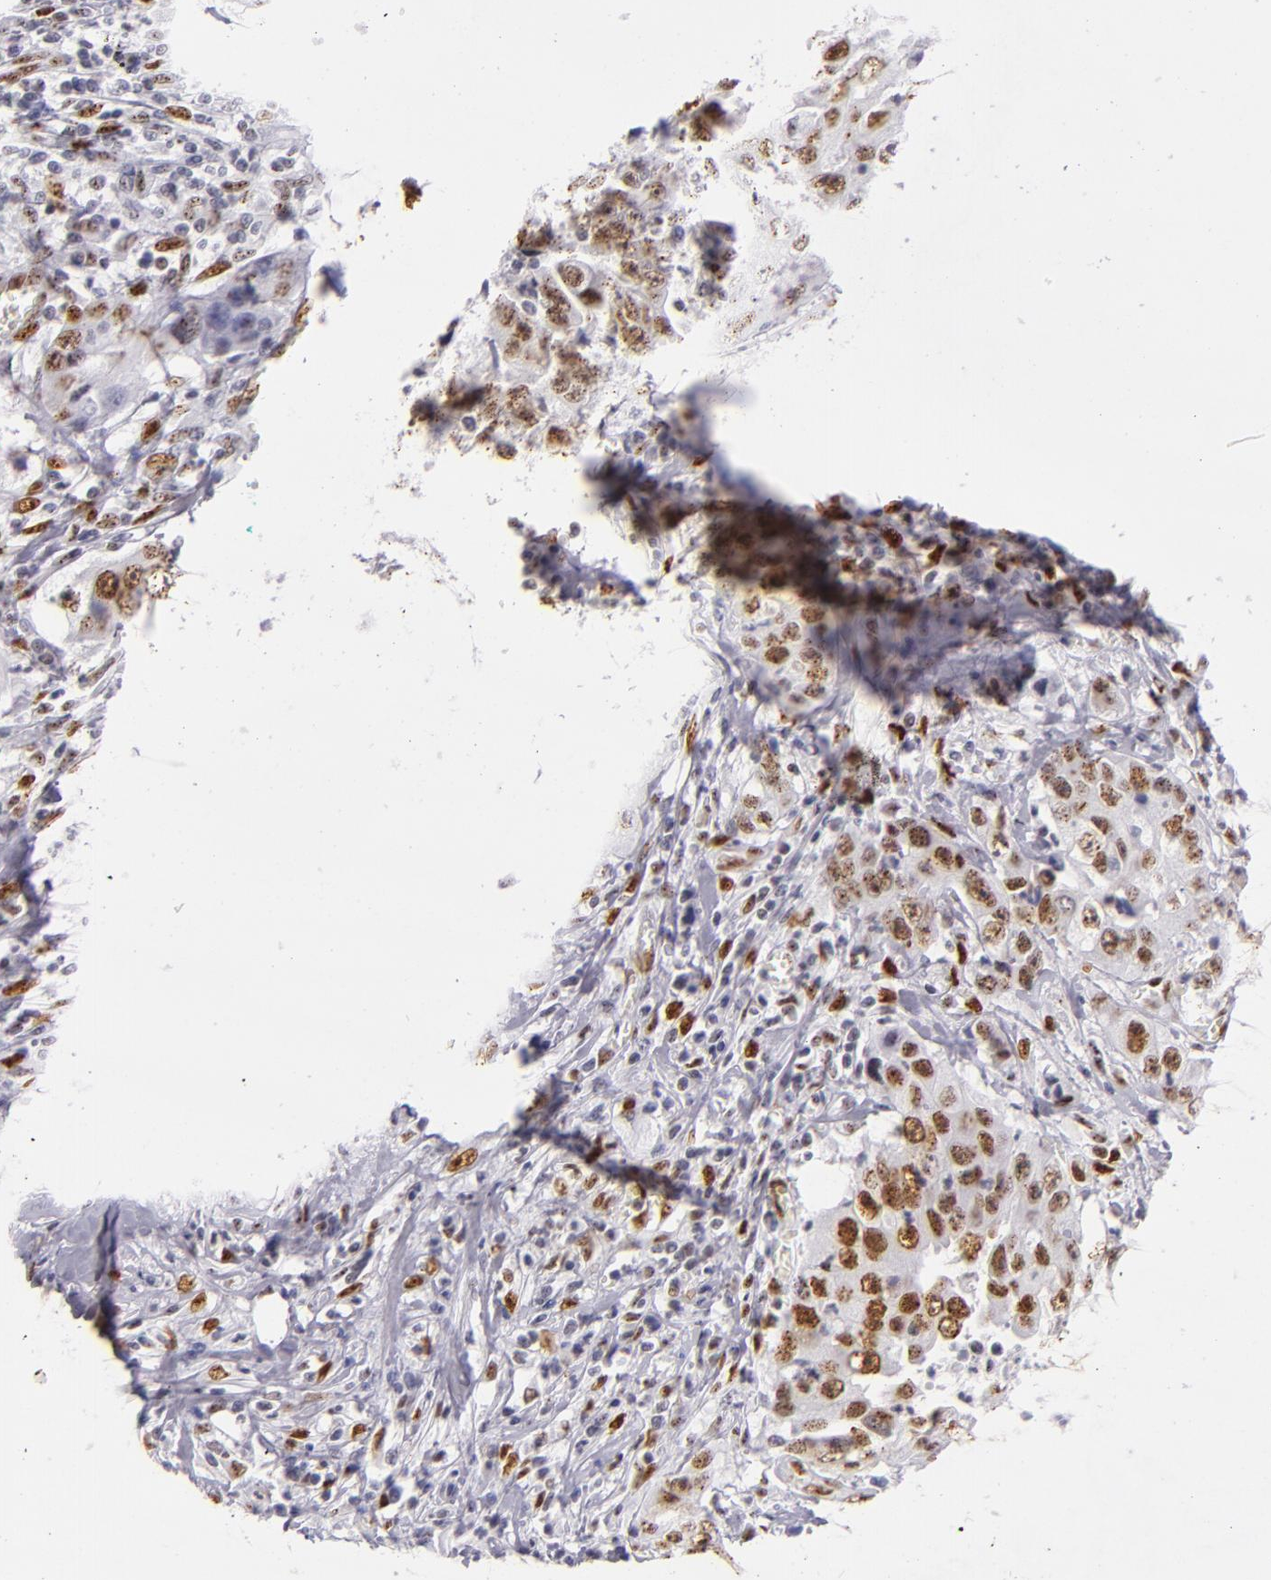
{"staining": {"intensity": "strong", "quantity": ">75%", "location": "nuclear"}, "tissue": "lung cancer", "cell_type": "Tumor cells", "image_type": "cancer", "snomed": [{"axis": "morphology", "description": "Squamous cell carcinoma, NOS"}, {"axis": "topography", "description": "Lung"}], "caption": "The image exhibits staining of lung cancer, revealing strong nuclear protein expression (brown color) within tumor cells.", "gene": "TOP3A", "patient": {"sex": "male", "age": 64}}